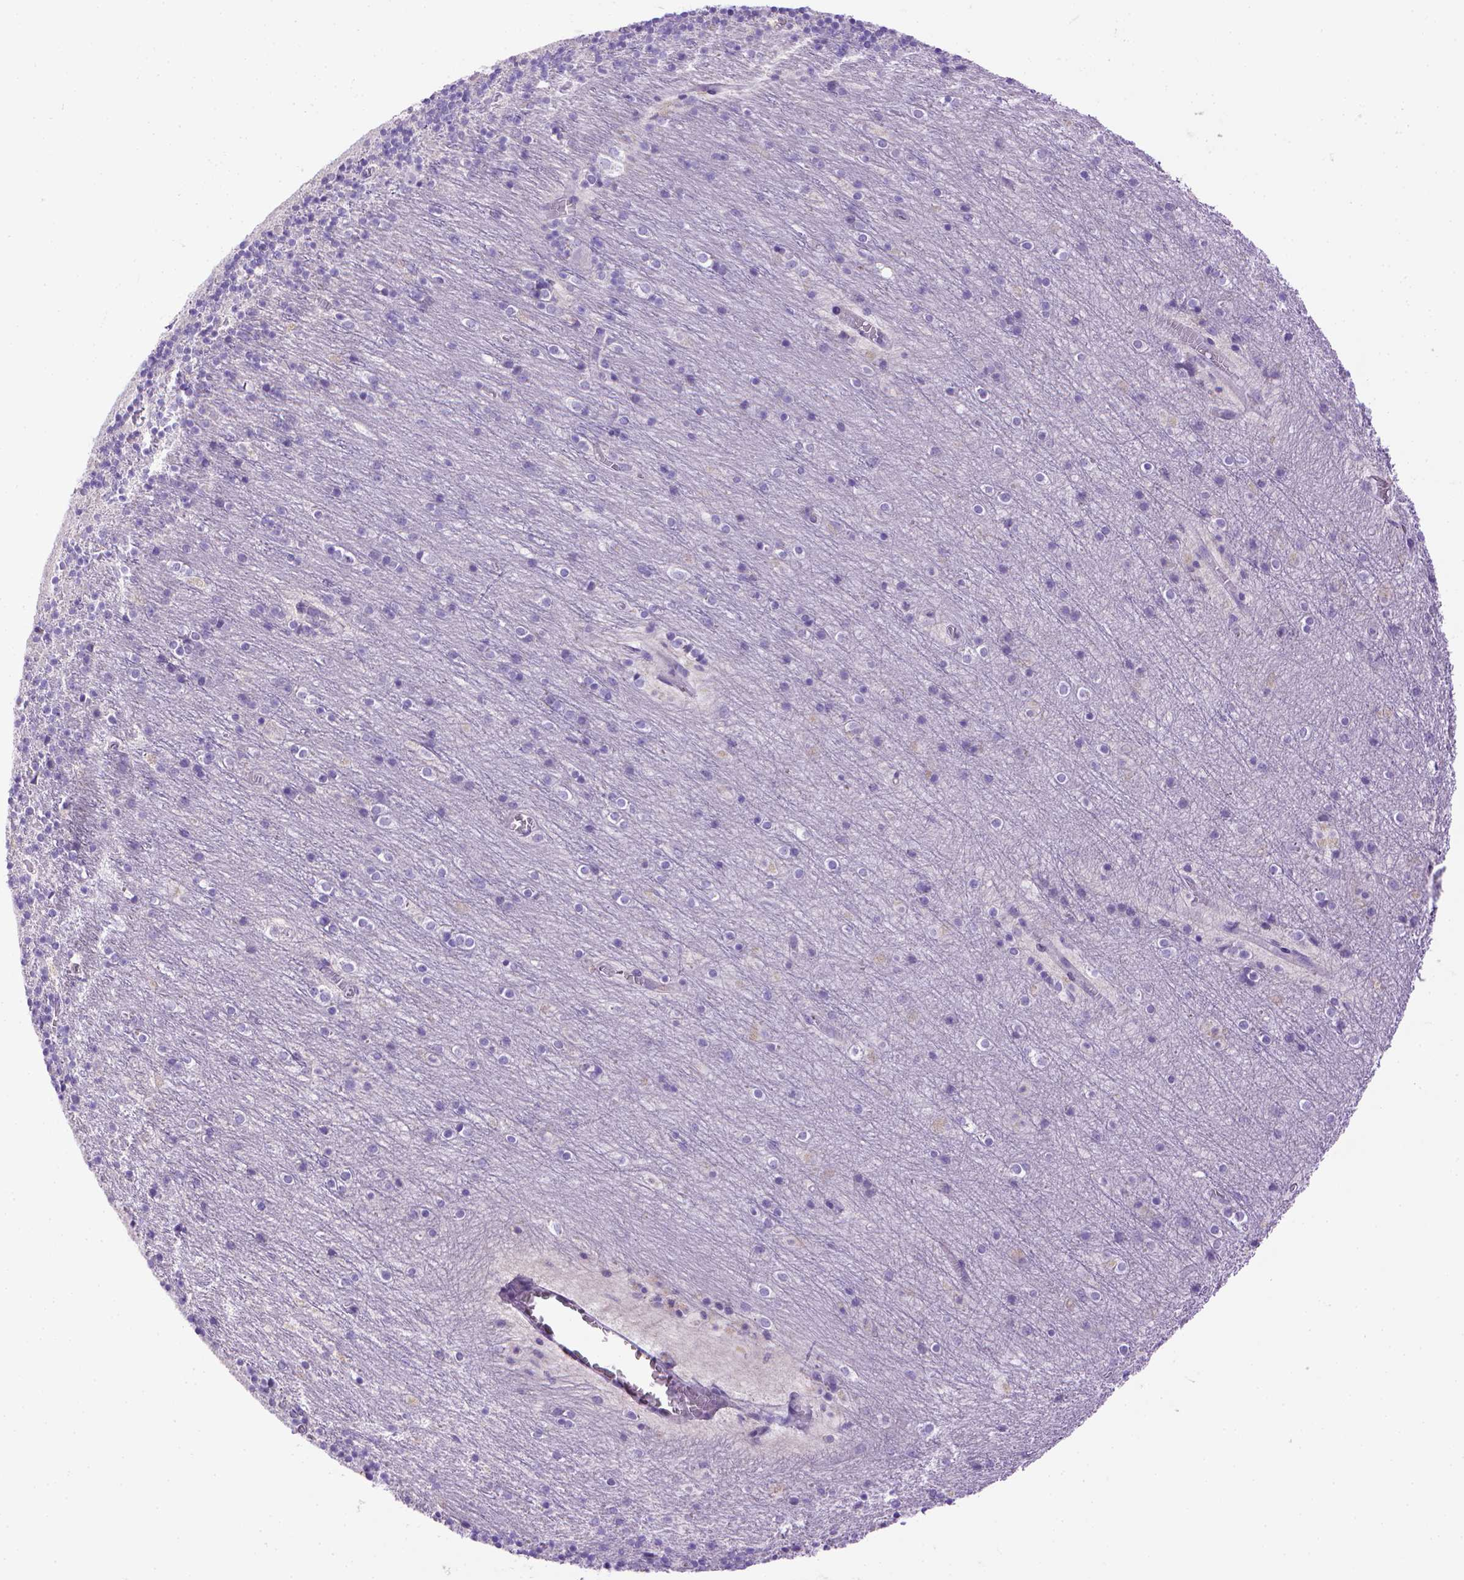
{"staining": {"intensity": "negative", "quantity": "none", "location": "none"}, "tissue": "cerebellum", "cell_type": "Cells in granular layer", "image_type": "normal", "snomed": [{"axis": "morphology", "description": "Normal tissue, NOS"}, {"axis": "topography", "description": "Cerebellum"}], "caption": "Cerebellum stained for a protein using immunohistochemistry (IHC) exhibits no staining cells in granular layer.", "gene": "BAAT", "patient": {"sex": "male", "age": 70}}